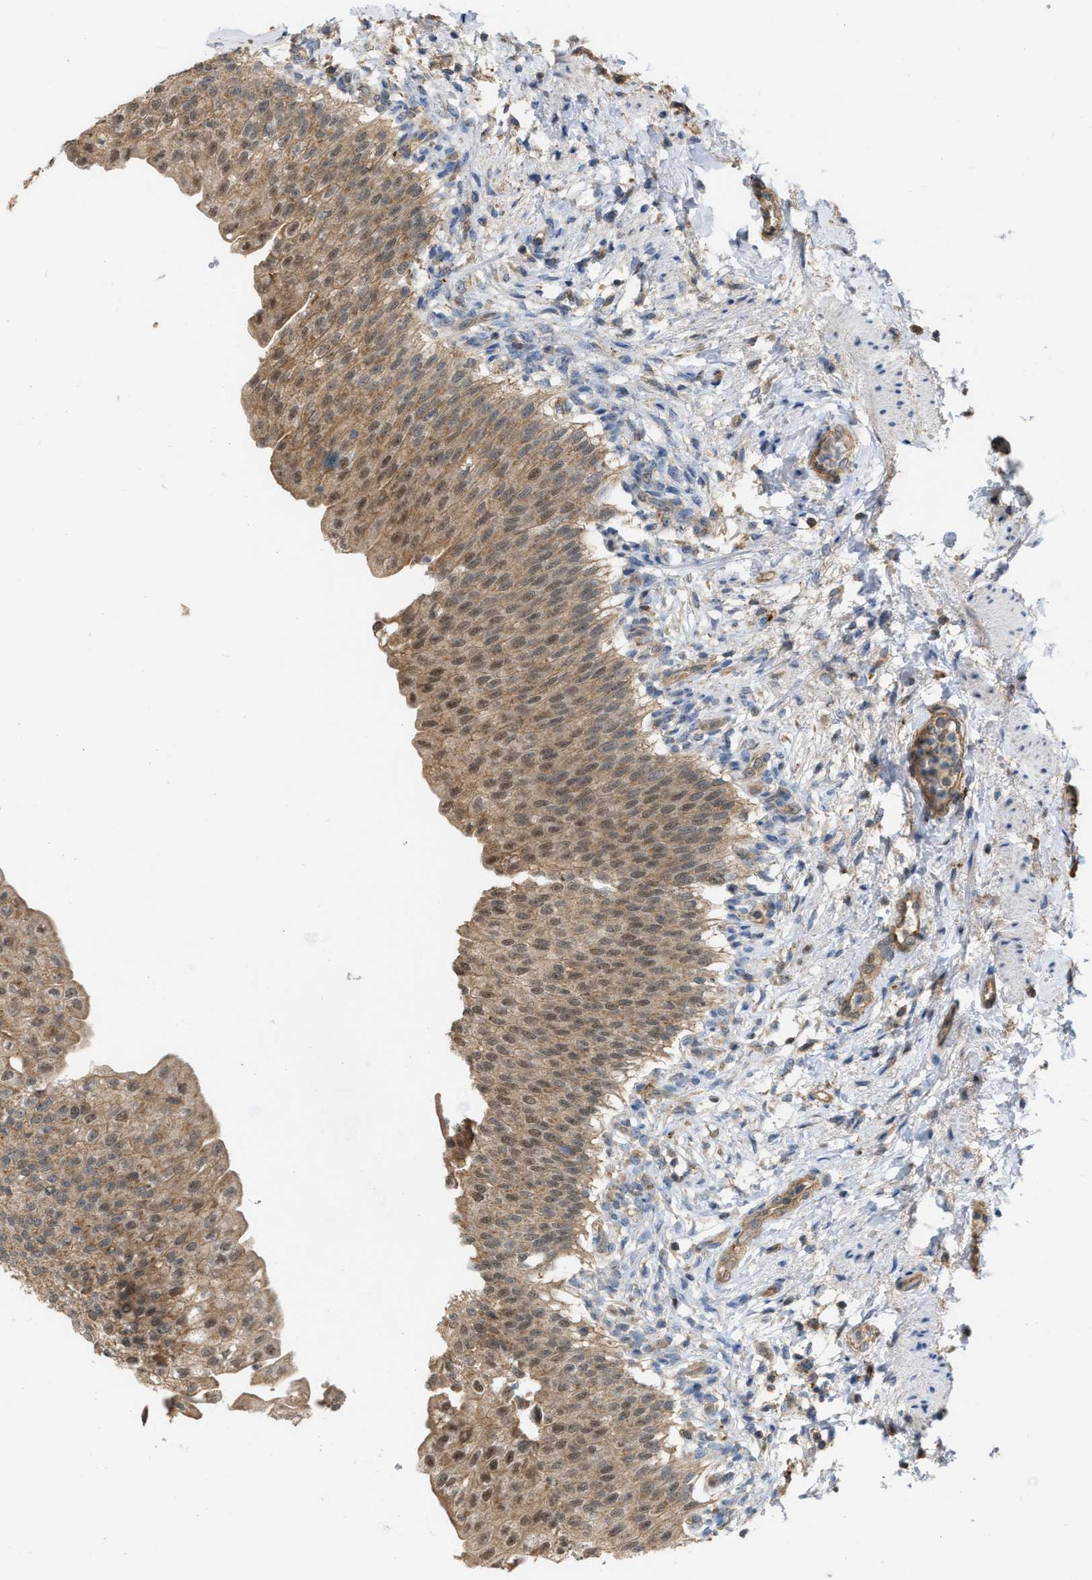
{"staining": {"intensity": "moderate", "quantity": ">75%", "location": "cytoplasmic/membranous,nuclear"}, "tissue": "urinary bladder", "cell_type": "Urothelial cells", "image_type": "normal", "snomed": [{"axis": "morphology", "description": "Normal tissue, NOS"}, {"axis": "topography", "description": "Urinary bladder"}], "caption": "High-magnification brightfield microscopy of benign urinary bladder stained with DAB (brown) and counterstained with hematoxylin (blue). urothelial cells exhibit moderate cytoplasmic/membranous,nuclear positivity is seen in approximately>75% of cells. (DAB IHC, brown staining for protein, blue staining for nuclei).", "gene": "NAPEPLD", "patient": {"sex": "female", "age": 60}}